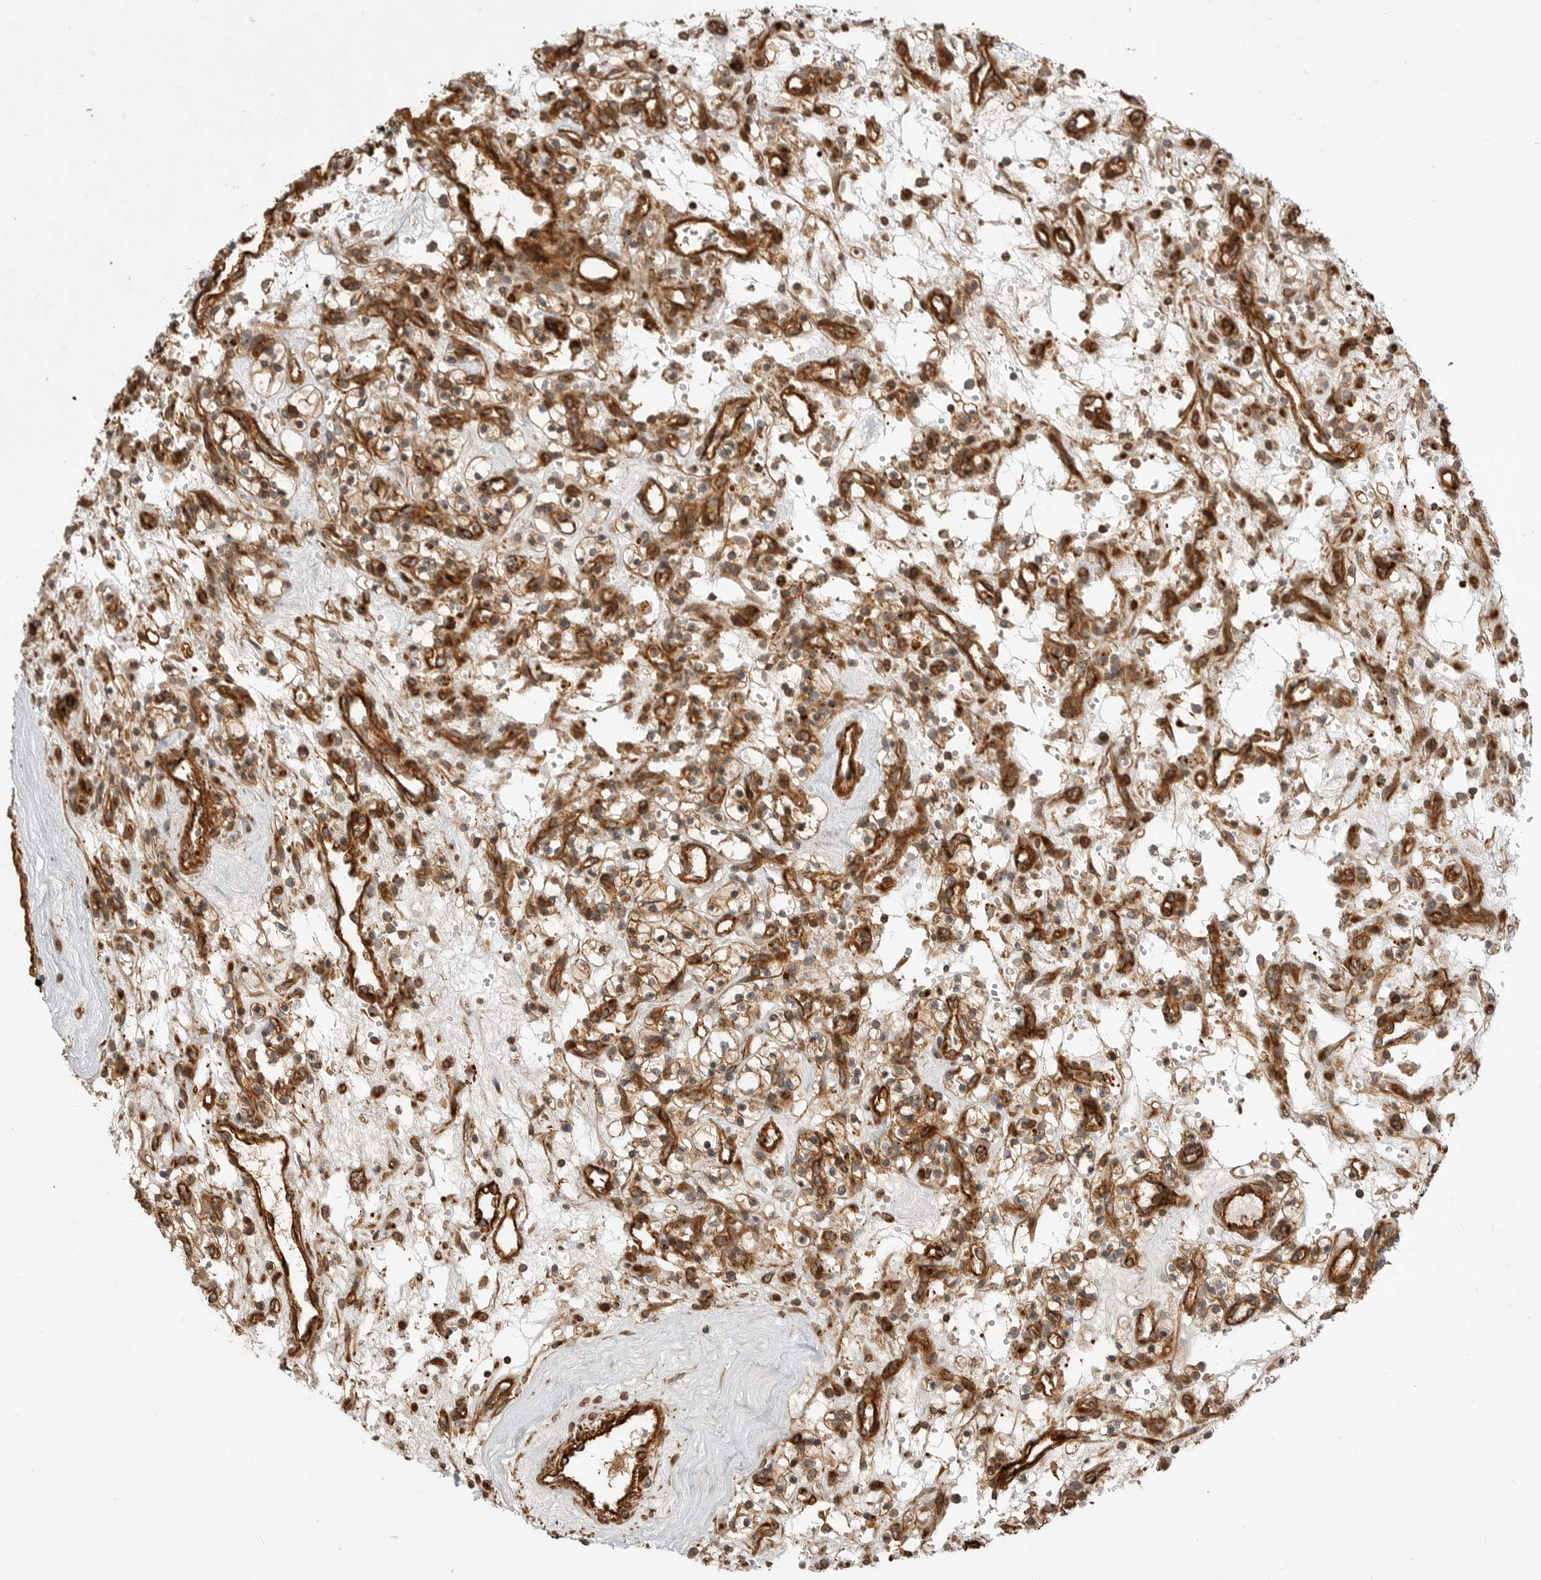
{"staining": {"intensity": "weak", "quantity": ">75%", "location": "cytoplasmic/membranous"}, "tissue": "renal cancer", "cell_type": "Tumor cells", "image_type": "cancer", "snomed": [{"axis": "morphology", "description": "Adenocarcinoma, NOS"}, {"axis": "topography", "description": "Kidney"}], "caption": "DAB immunohistochemical staining of human renal adenocarcinoma exhibits weak cytoplasmic/membranous protein staining in approximately >75% of tumor cells.", "gene": "GPATCH2", "patient": {"sex": "female", "age": 57}}